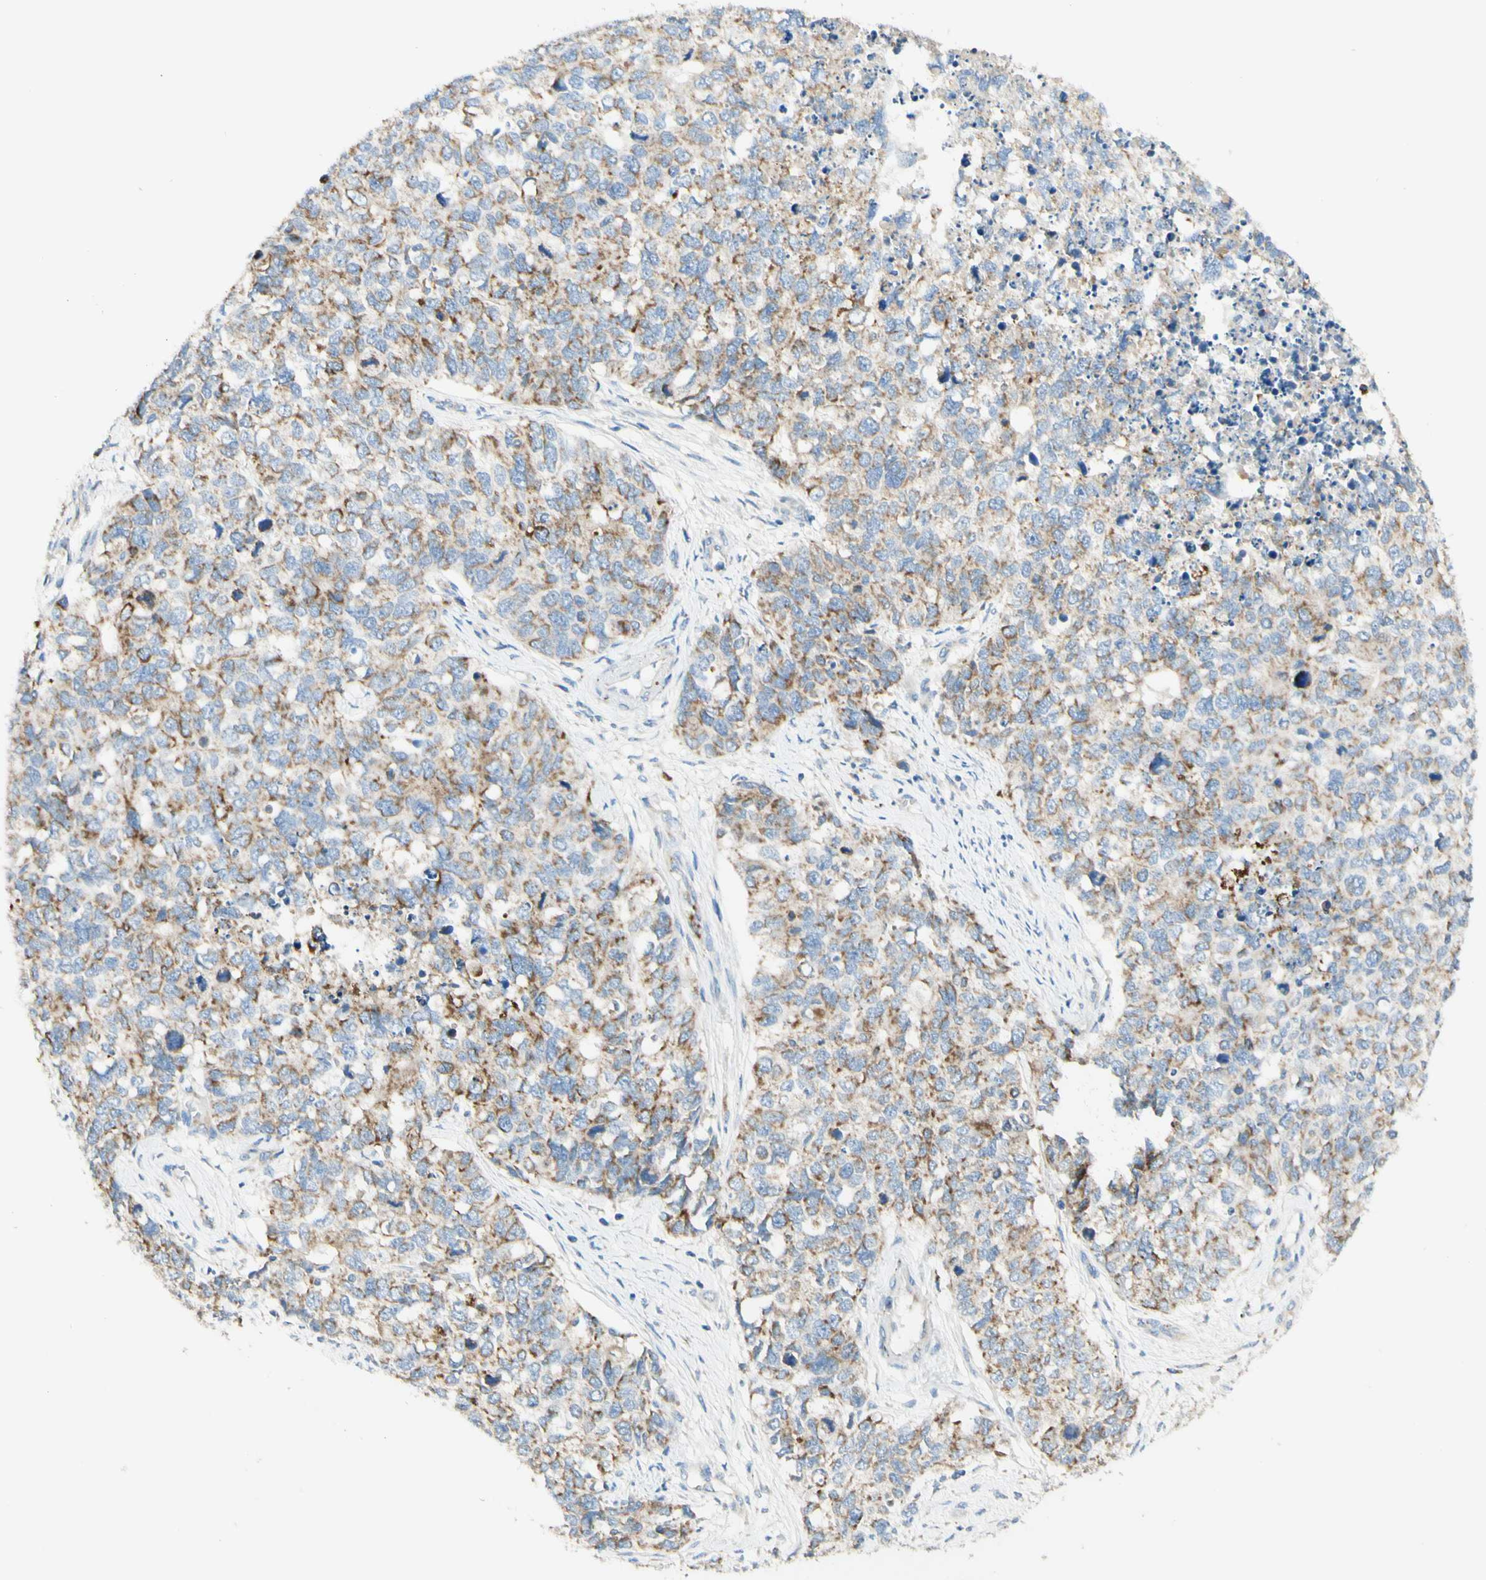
{"staining": {"intensity": "moderate", "quantity": "25%-75%", "location": "cytoplasmic/membranous"}, "tissue": "cervical cancer", "cell_type": "Tumor cells", "image_type": "cancer", "snomed": [{"axis": "morphology", "description": "Squamous cell carcinoma, NOS"}, {"axis": "topography", "description": "Cervix"}], "caption": "Moderate cytoplasmic/membranous staining for a protein is present in about 25%-75% of tumor cells of cervical cancer (squamous cell carcinoma) using immunohistochemistry.", "gene": "ARMC10", "patient": {"sex": "female", "age": 63}}